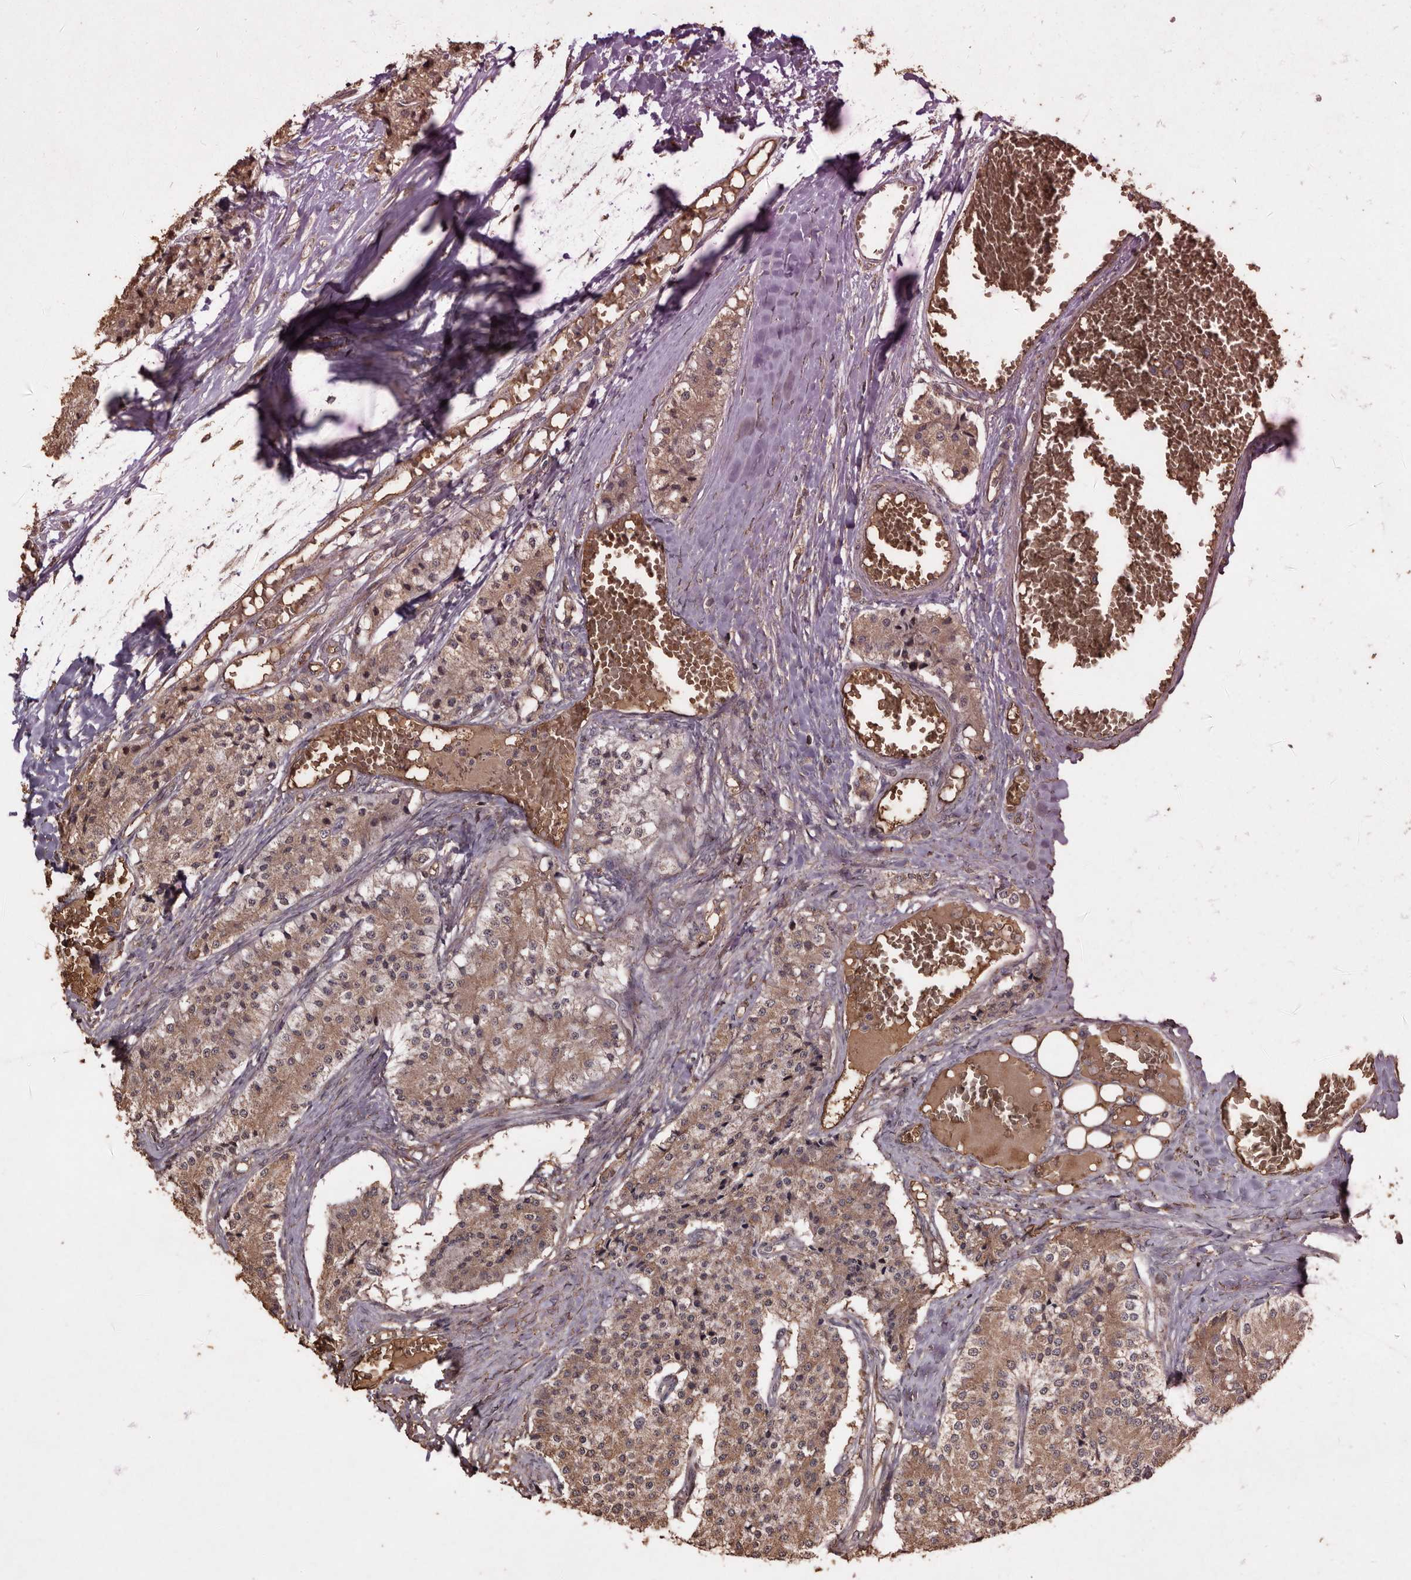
{"staining": {"intensity": "moderate", "quantity": ">75%", "location": "cytoplasmic/membranous"}, "tissue": "carcinoid", "cell_type": "Tumor cells", "image_type": "cancer", "snomed": [{"axis": "morphology", "description": "Carcinoid, malignant, NOS"}, {"axis": "topography", "description": "Colon"}], "caption": "A photomicrograph of human malignant carcinoid stained for a protein shows moderate cytoplasmic/membranous brown staining in tumor cells. The protein is shown in brown color, while the nuclei are stained blue.", "gene": "RANBP17", "patient": {"sex": "female", "age": 52}}